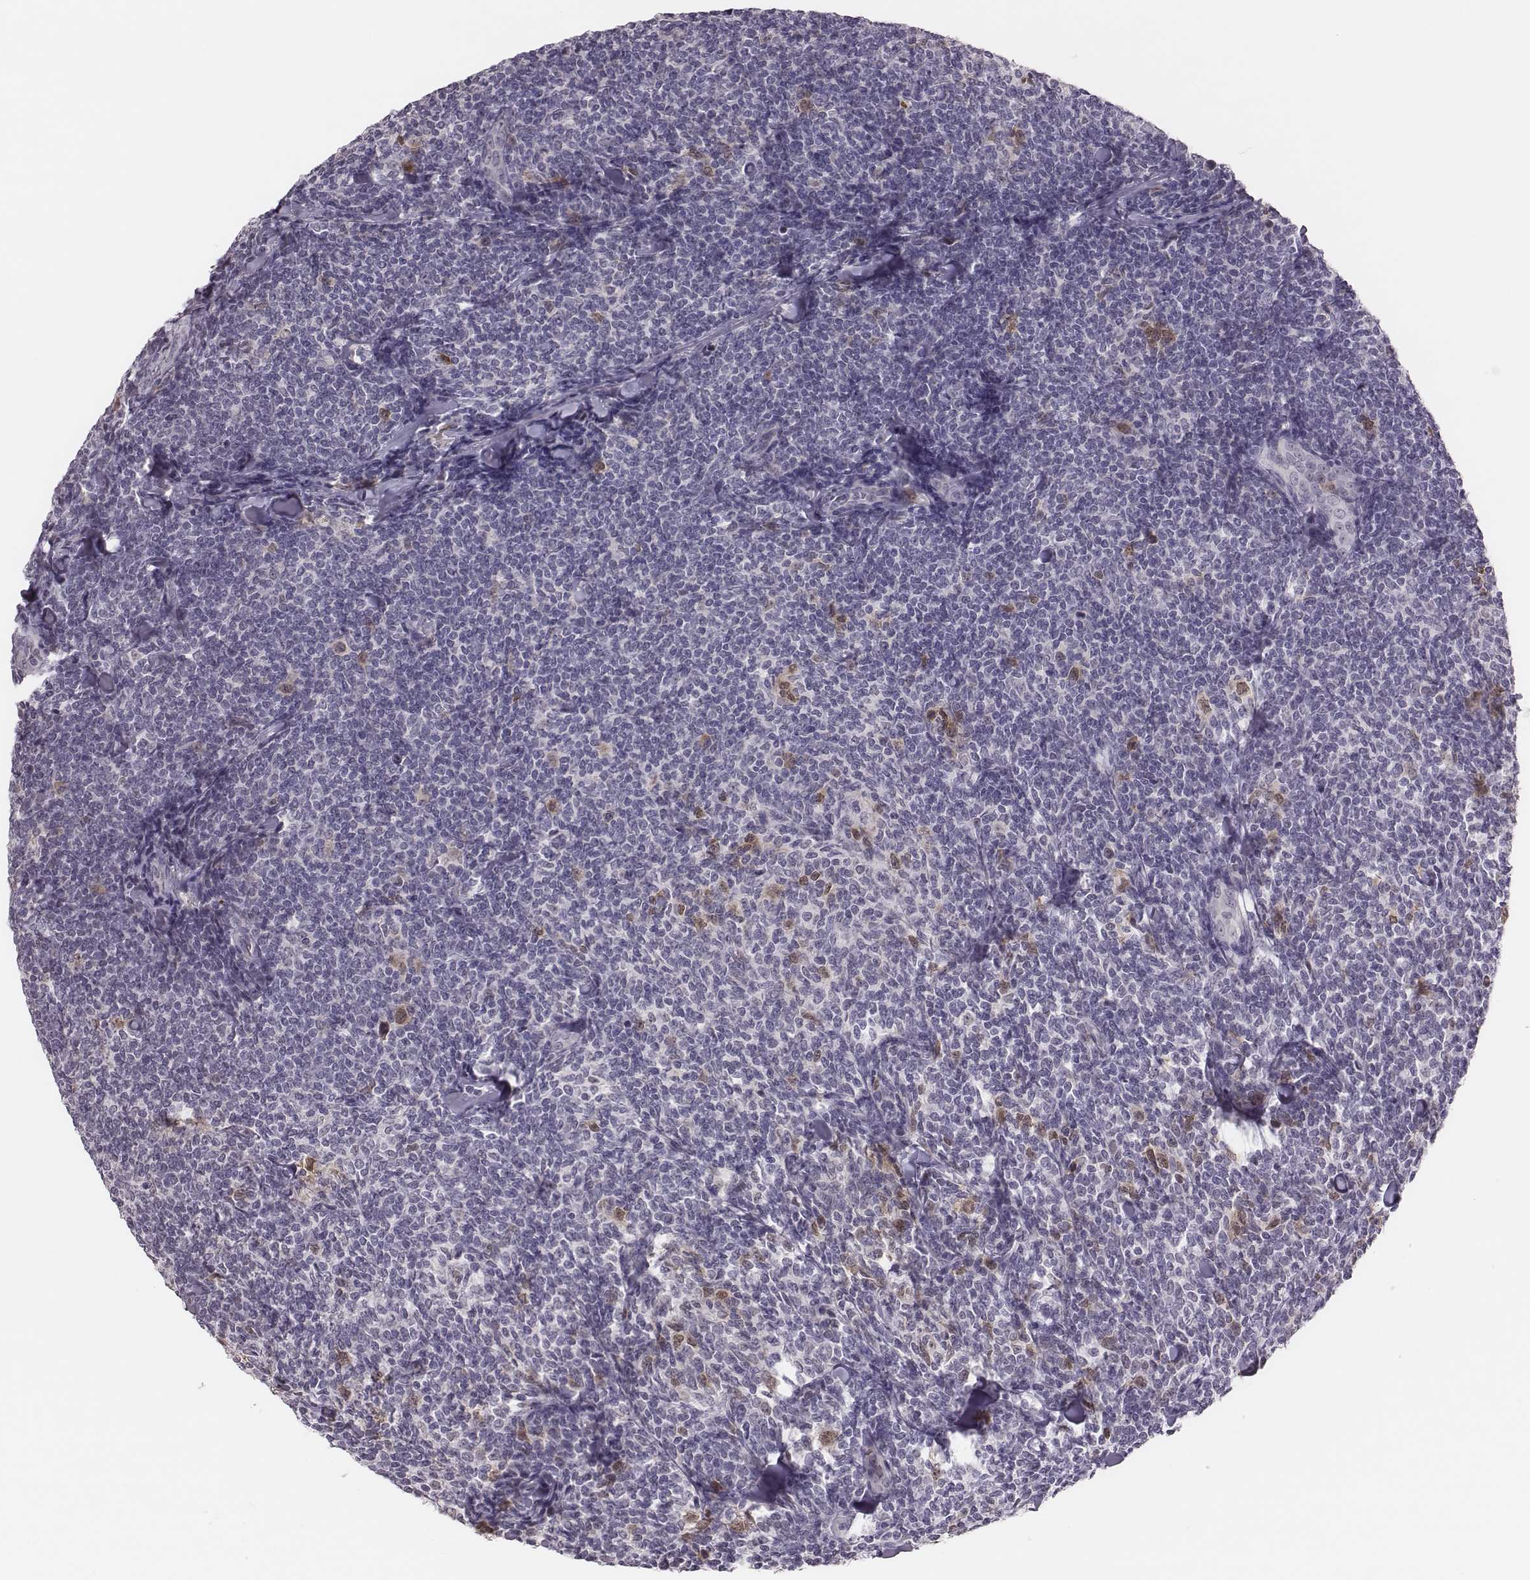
{"staining": {"intensity": "negative", "quantity": "none", "location": "none"}, "tissue": "lymphoma", "cell_type": "Tumor cells", "image_type": "cancer", "snomed": [{"axis": "morphology", "description": "Malignant lymphoma, non-Hodgkin's type, Low grade"}, {"axis": "topography", "description": "Lymph node"}], "caption": "A high-resolution histopathology image shows IHC staining of lymphoma, which shows no significant expression in tumor cells.", "gene": "PBK", "patient": {"sex": "female", "age": 56}}